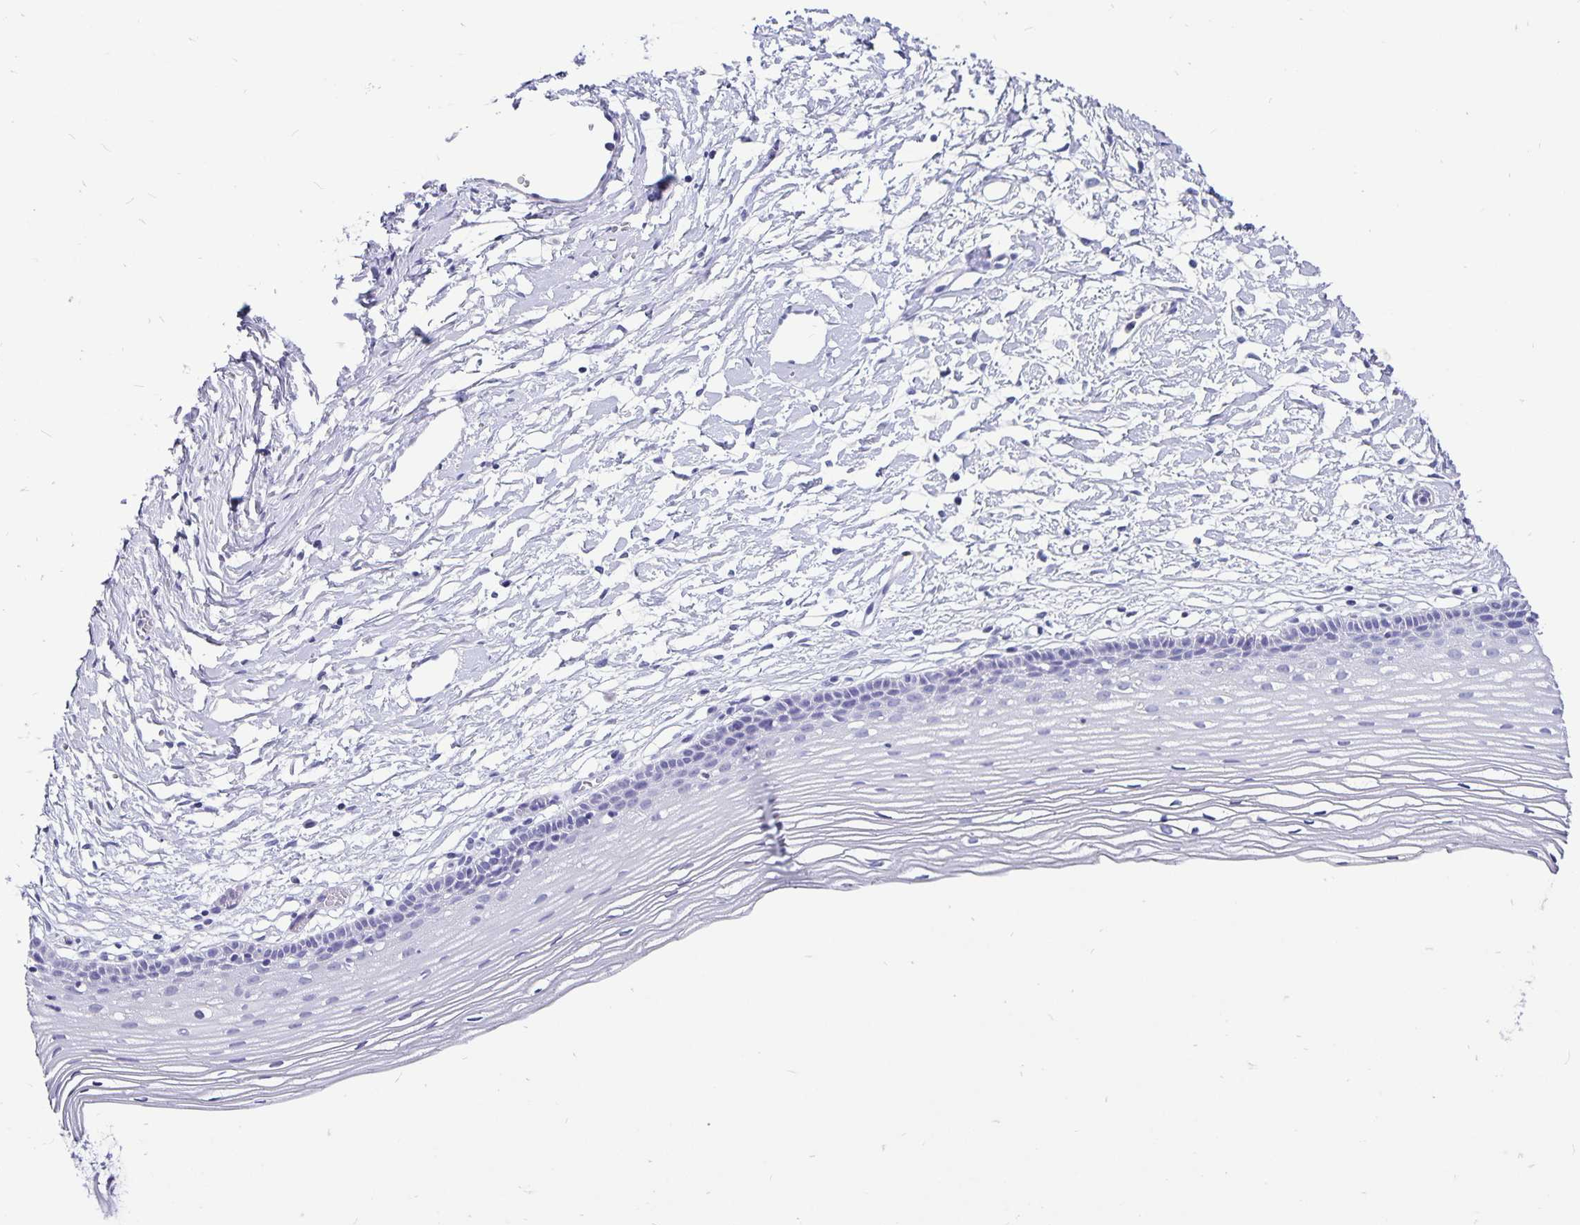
{"staining": {"intensity": "negative", "quantity": "none", "location": "none"}, "tissue": "cervix", "cell_type": "Glandular cells", "image_type": "normal", "snomed": [{"axis": "morphology", "description": "Normal tissue, NOS"}, {"axis": "topography", "description": "Cervix"}], "caption": "This is an IHC histopathology image of benign human cervix. There is no positivity in glandular cells.", "gene": "ODF3B", "patient": {"sex": "female", "age": 40}}